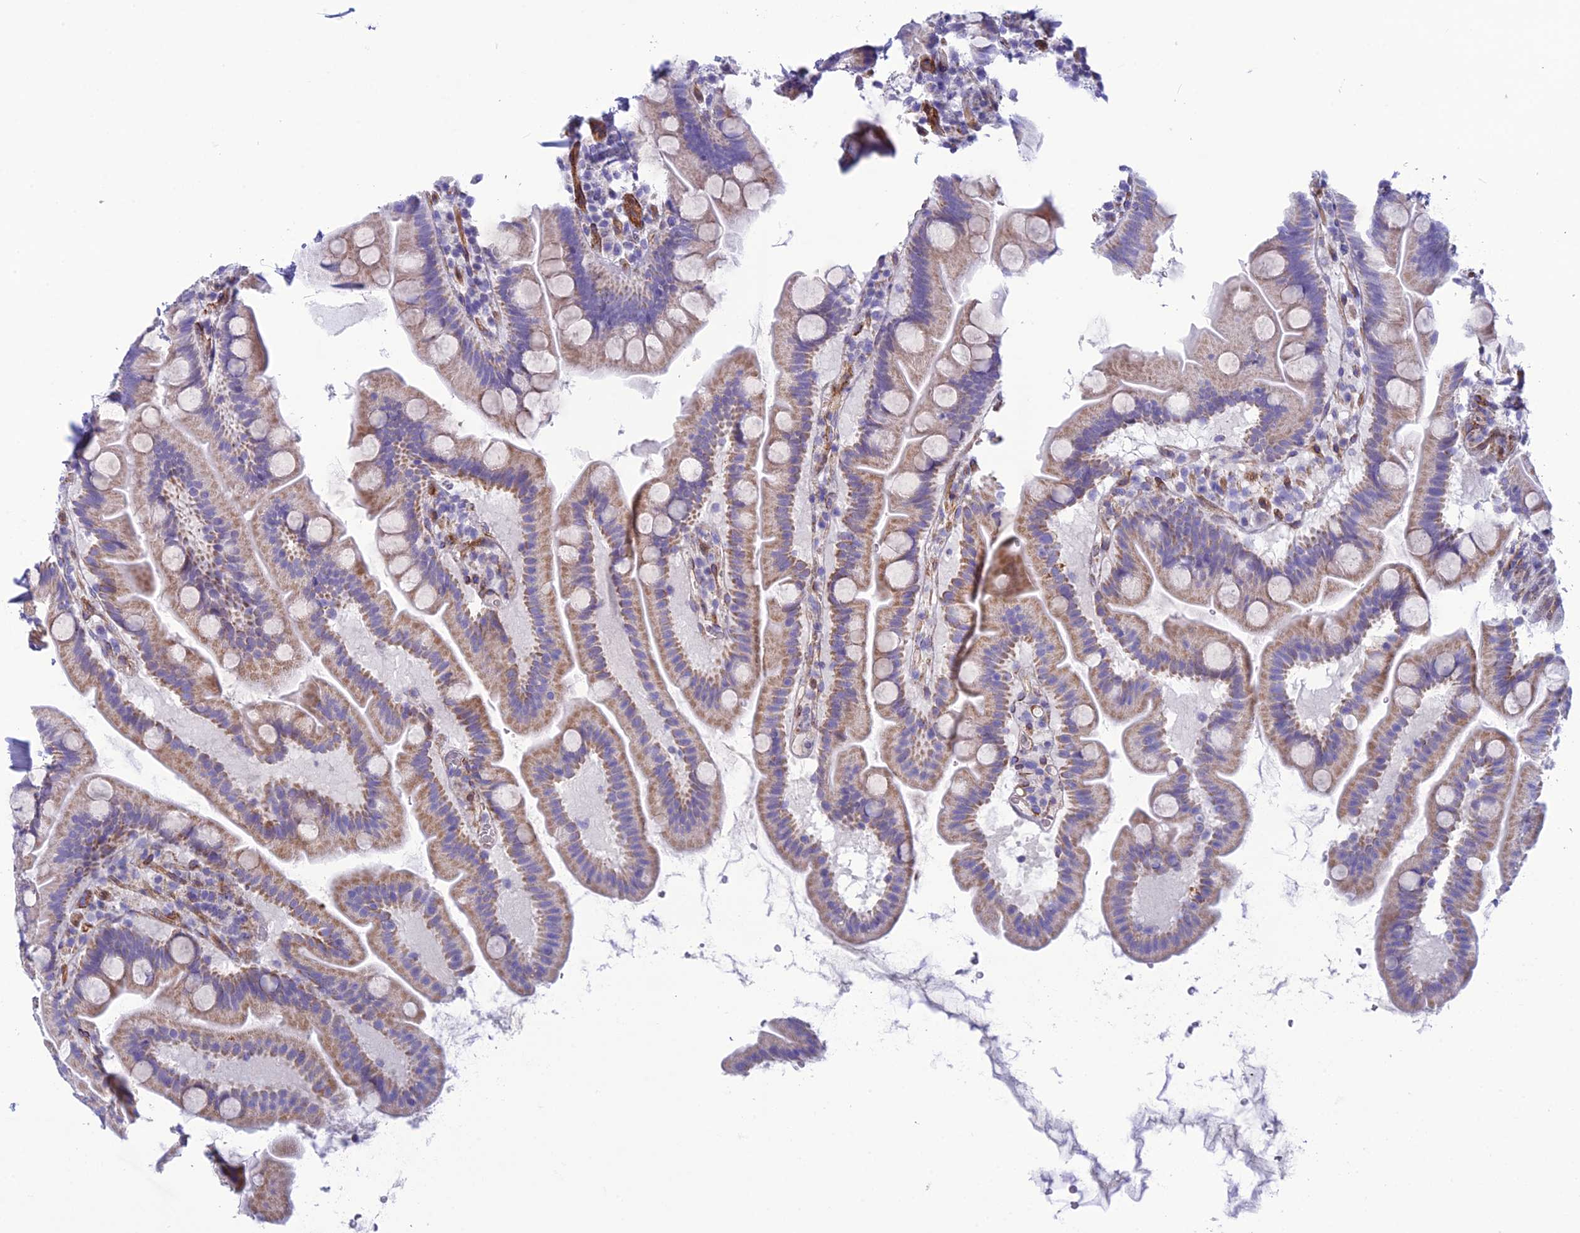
{"staining": {"intensity": "moderate", "quantity": "25%-75%", "location": "cytoplasmic/membranous"}, "tissue": "small intestine", "cell_type": "Glandular cells", "image_type": "normal", "snomed": [{"axis": "morphology", "description": "Normal tissue, NOS"}, {"axis": "topography", "description": "Small intestine"}], "caption": "Normal small intestine demonstrates moderate cytoplasmic/membranous staining in approximately 25%-75% of glandular cells.", "gene": "POMGNT1", "patient": {"sex": "female", "age": 68}}